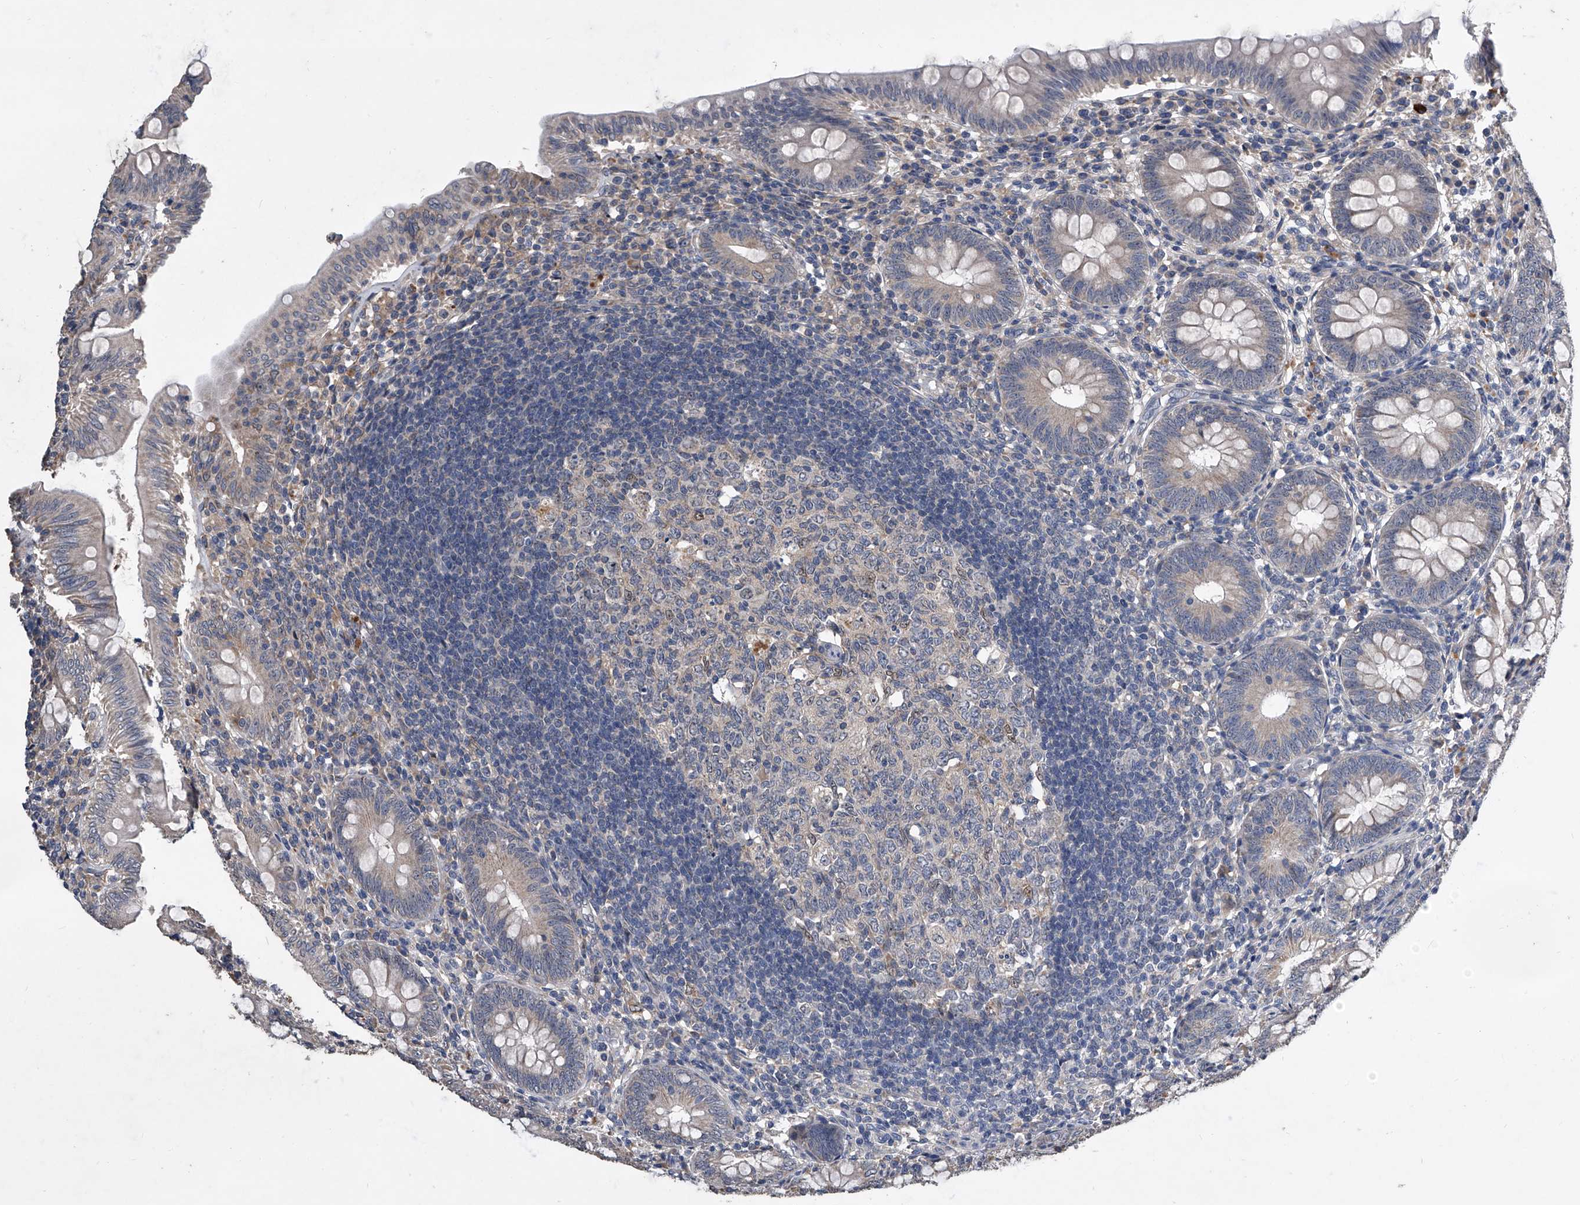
{"staining": {"intensity": "weak", "quantity": "<25%", "location": "cytoplasmic/membranous"}, "tissue": "appendix", "cell_type": "Glandular cells", "image_type": "normal", "snomed": [{"axis": "morphology", "description": "Normal tissue, NOS"}, {"axis": "topography", "description": "Appendix"}], "caption": "Immunohistochemistry histopathology image of unremarkable appendix: appendix stained with DAB (3,3'-diaminobenzidine) exhibits no significant protein expression in glandular cells.", "gene": "PHACTR1", "patient": {"sex": "male", "age": 14}}